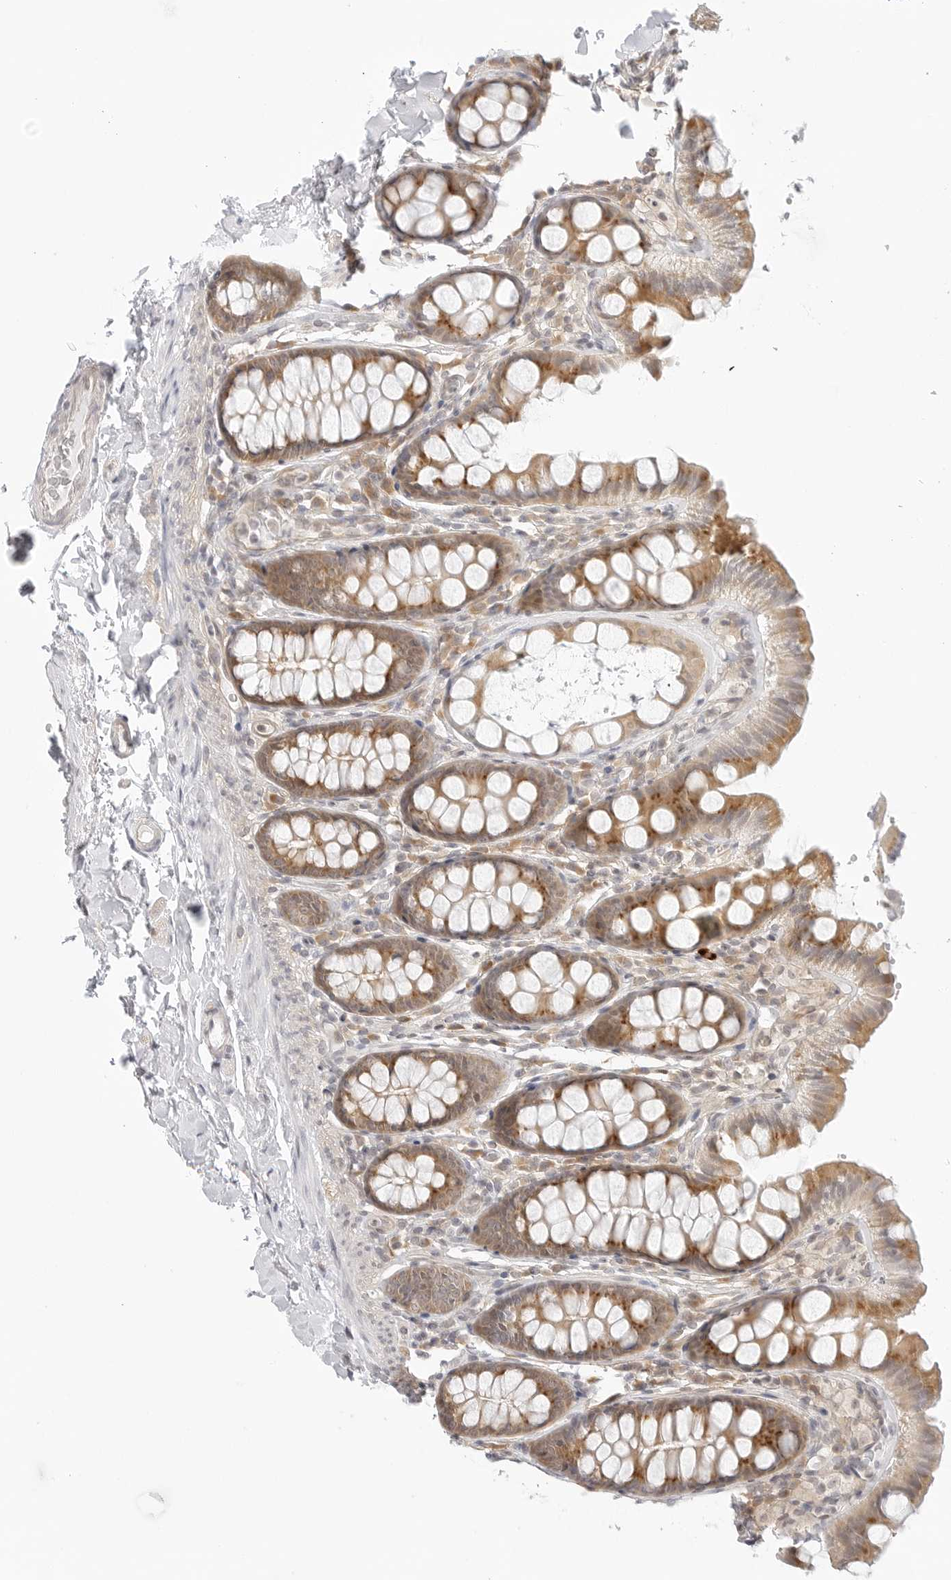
{"staining": {"intensity": "negative", "quantity": "none", "location": "none"}, "tissue": "colon", "cell_type": "Endothelial cells", "image_type": "normal", "snomed": [{"axis": "morphology", "description": "Normal tissue, NOS"}, {"axis": "topography", "description": "Colon"}, {"axis": "topography", "description": "Peripheral nerve tissue"}], "caption": "This is a histopathology image of immunohistochemistry staining of benign colon, which shows no positivity in endothelial cells. Brightfield microscopy of immunohistochemistry stained with DAB (brown) and hematoxylin (blue), captured at high magnification.", "gene": "TCP1", "patient": {"sex": "female", "age": 61}}